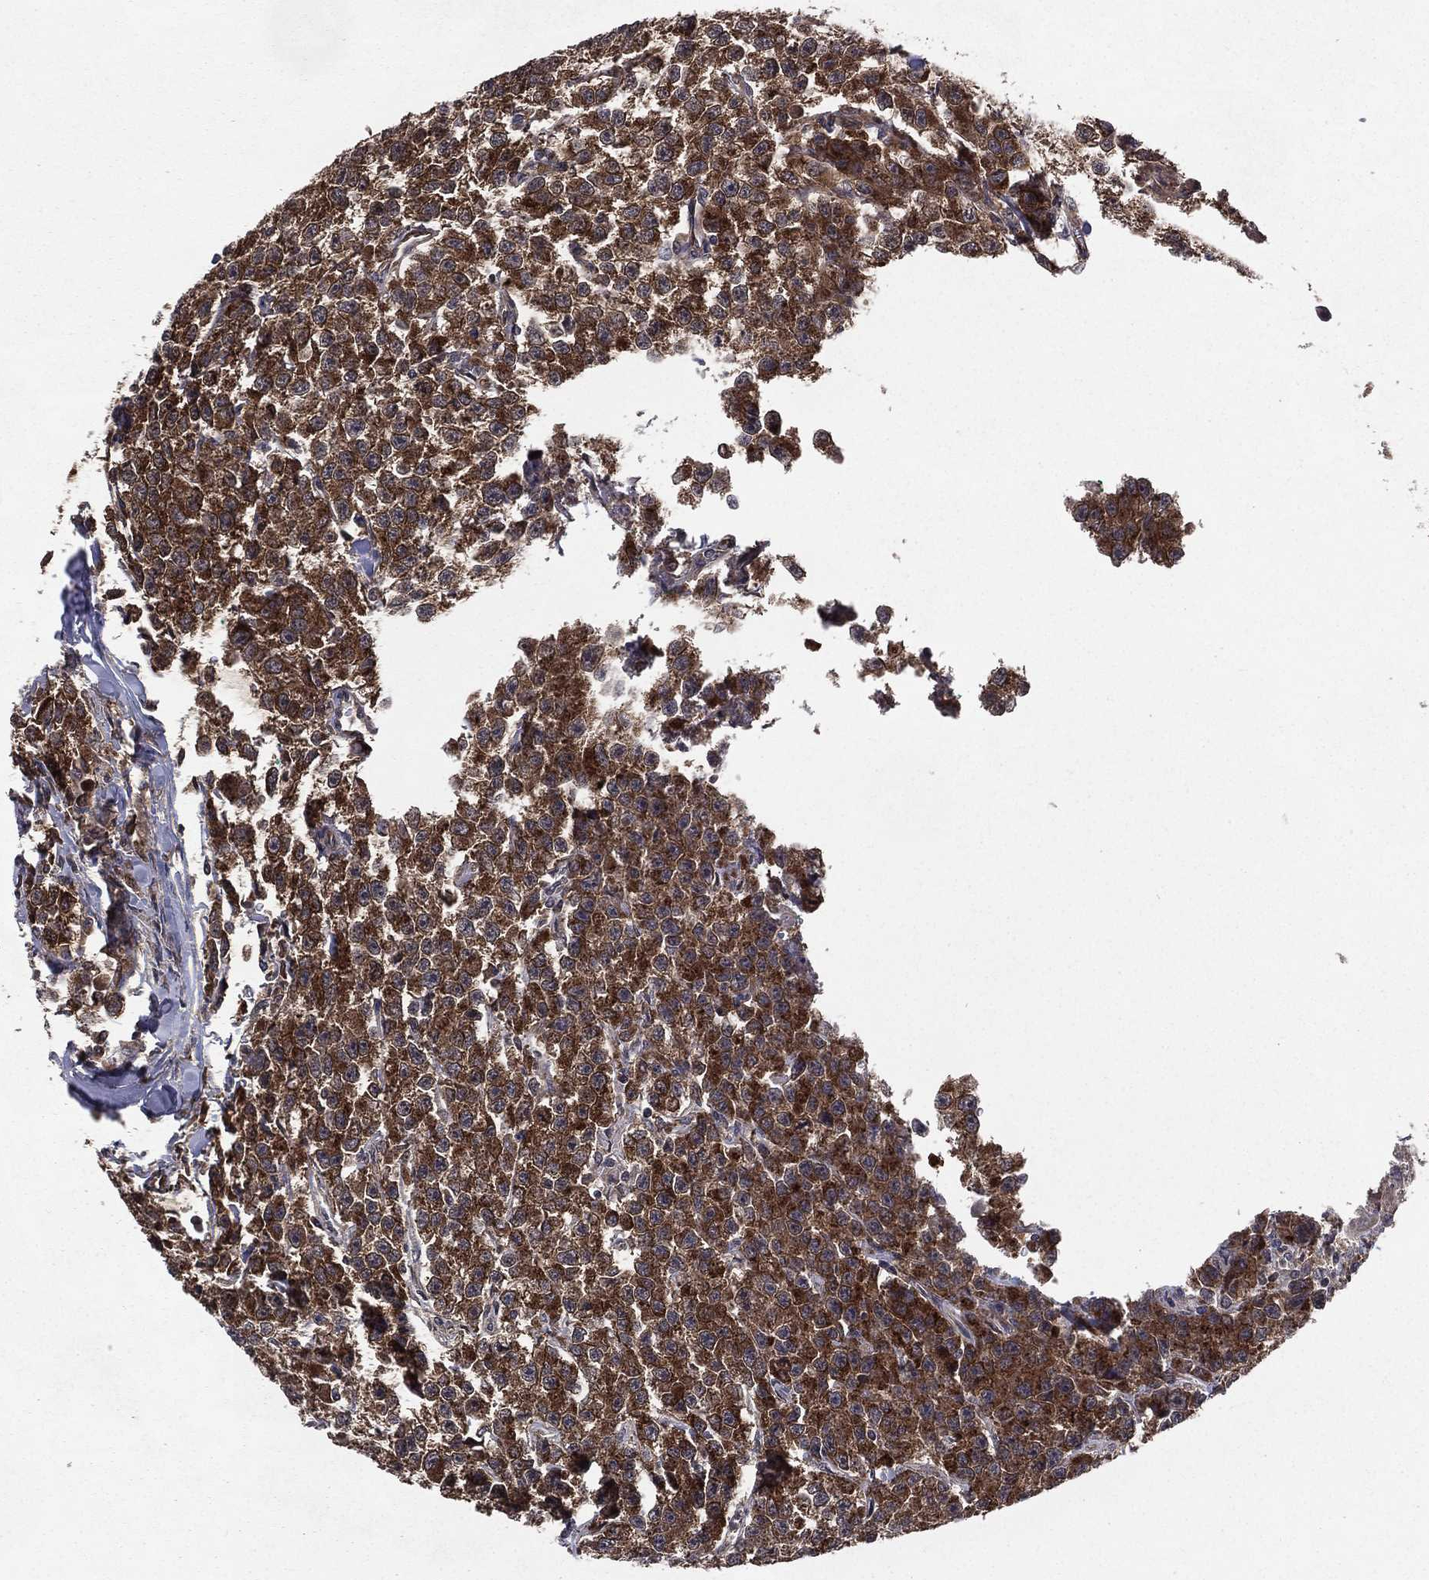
{"staining": {"intensity": "strong", "quantity": ">75%", "location": "cytoplasmic/membranous"}, "tissue": "testis cancer", "cell_type": "Tumor cells", "image_type": "cancer", "snomed": [{"axis": "morphology", "description": "Seminoma, NOS"}, {"axis": "topography", "description": "Testis"}], "caption": "A brown stain labels strong cytoplasmic/membranous positivity of a protein in human seminoma (testis) tumor cells.", "gene": "CERT1", "patient": {"sex": "male", "age": 59}}